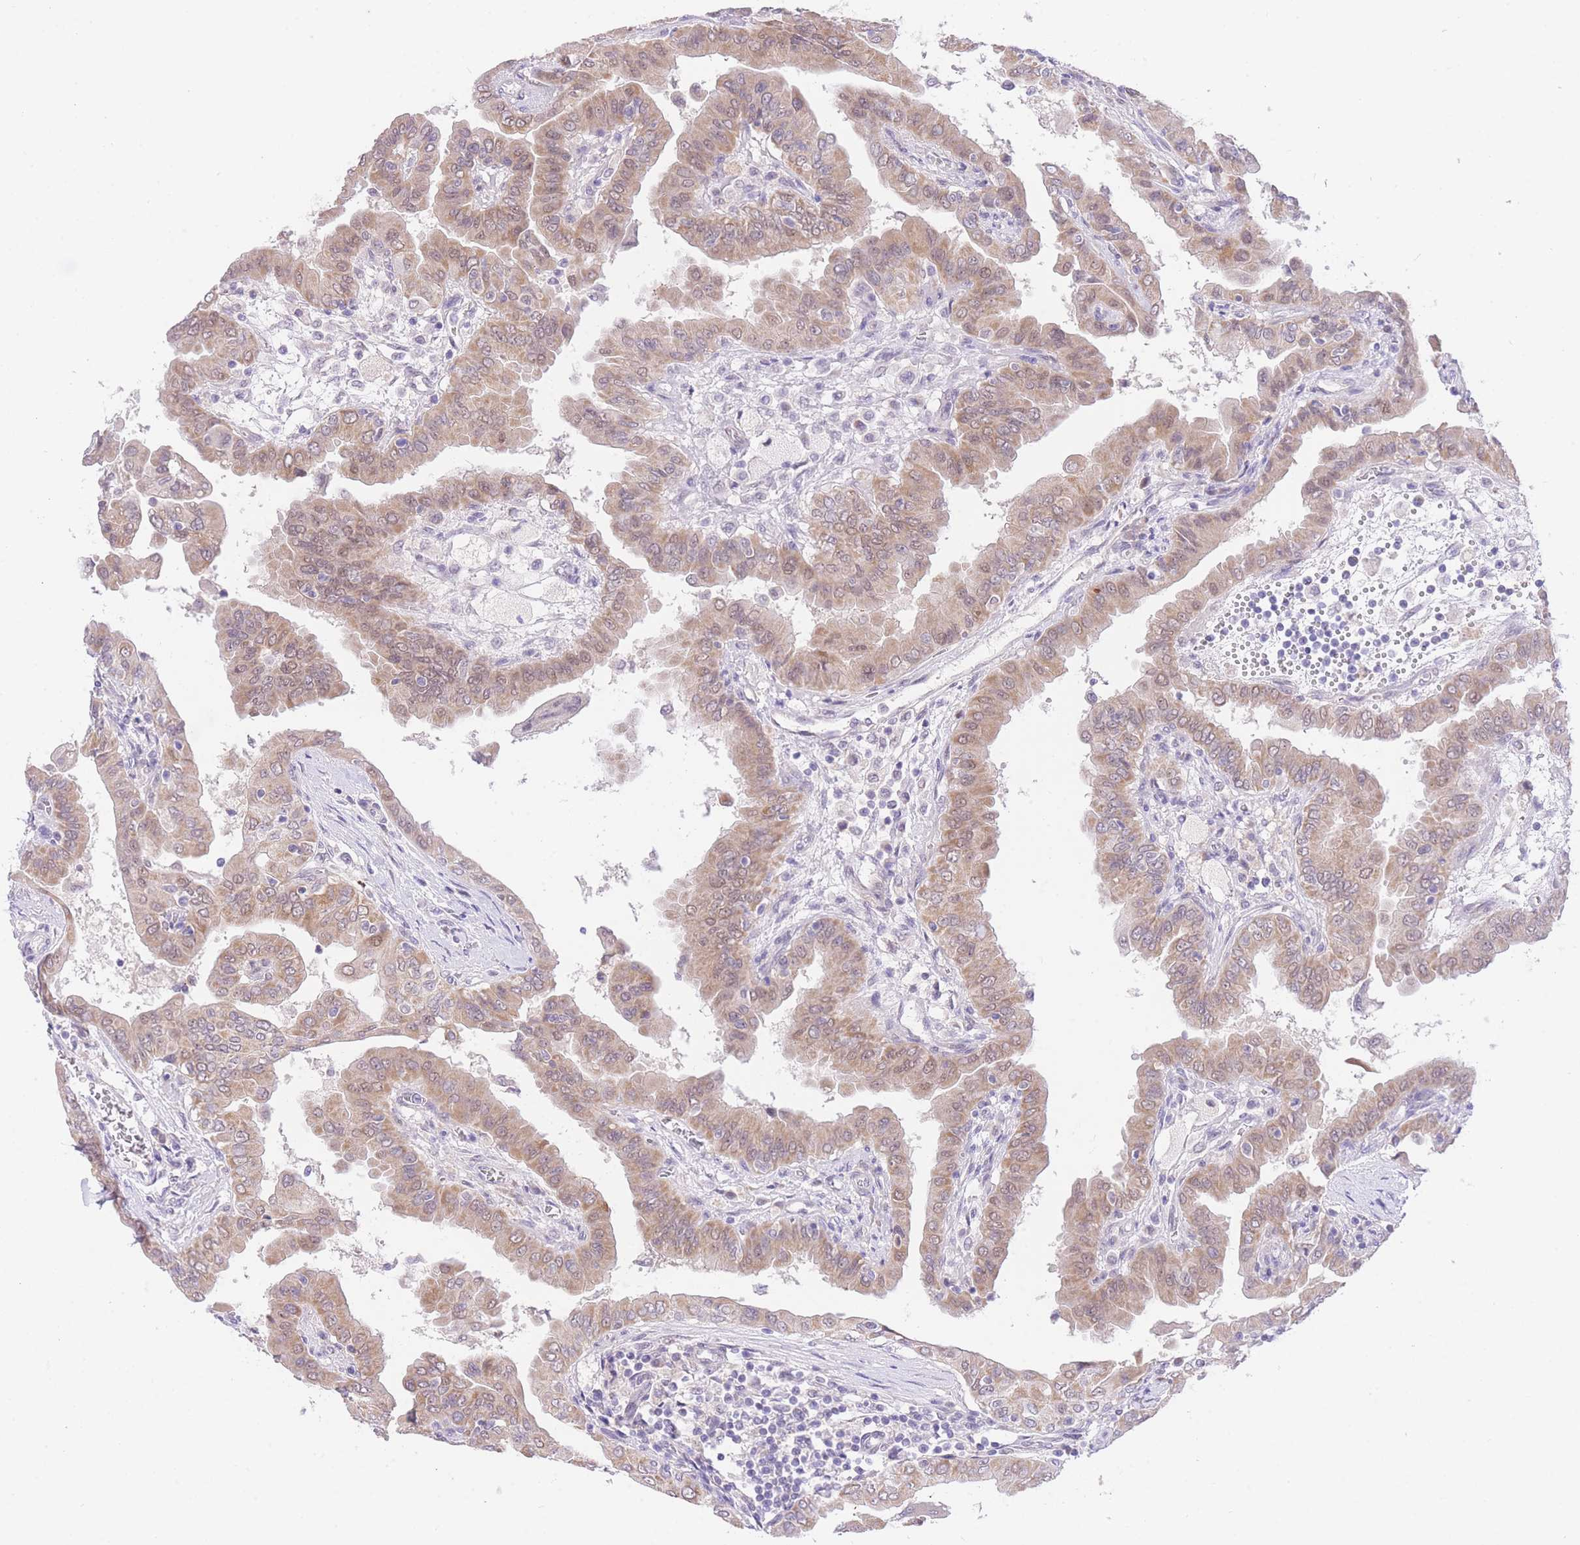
{"staining": {"intensity": "moderate", "quantity": ">75%", "location": "cytoplasmic/membranous,nuclear"}, "tissue": "thyroid cancer", "cell_type": "Tumor cells", "image_type": "cancer", "snomed": [{"axis": "morphology", "description": "Papillary adenocarcinoma, NOS"}, {"axis": "topography", "description": "Thyroid gland"}], "caption": "Protein staining exhibits moderate cytoplasmic/membranous and nuclear positivity in approximately >75% of tumor cells in thyroid cancer.", "gene": "UBXN7", "patient": {"sex": "male", "age": 33}}